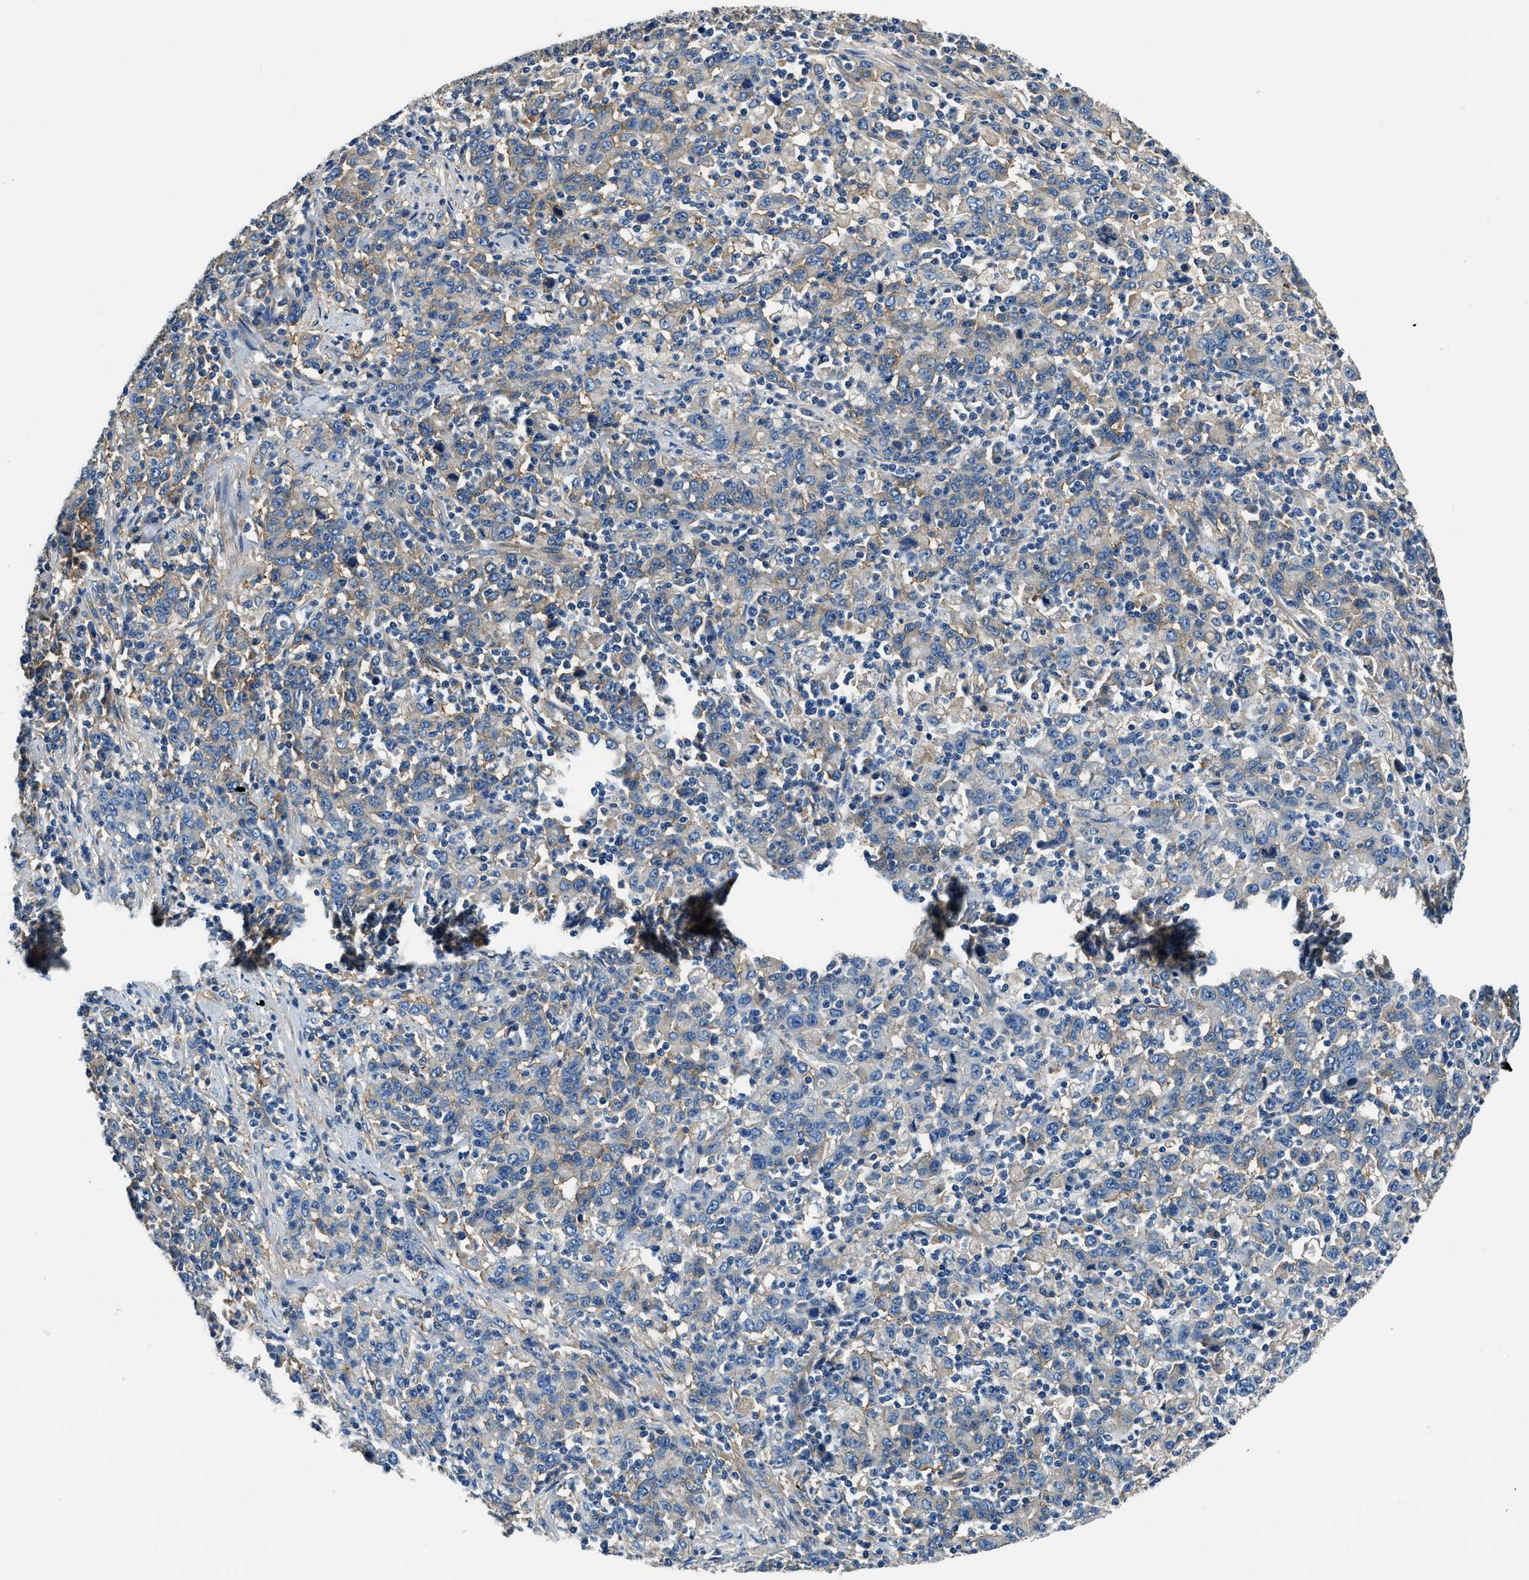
{"staining": {"intensity": "weak", "quantity": "<25%", "location": "cytoplasmic/membranous"}, "tissue": "stomach cancer", "cell_type": "Tumor cells", "image_type": "cancer", "snomed": [{"axis": "morphology", "description": "Adenocarcinoma, NOS"}, {"axis": "topography", "description": "Stomach, upper"}], "caption": "Stomach cancer (adenocarcinoma) was stained to show a protein in brown. There is no significant positivity in tumor cells.", "gene": "EEA1", "patient": {"sex": "male", "age": 69}}